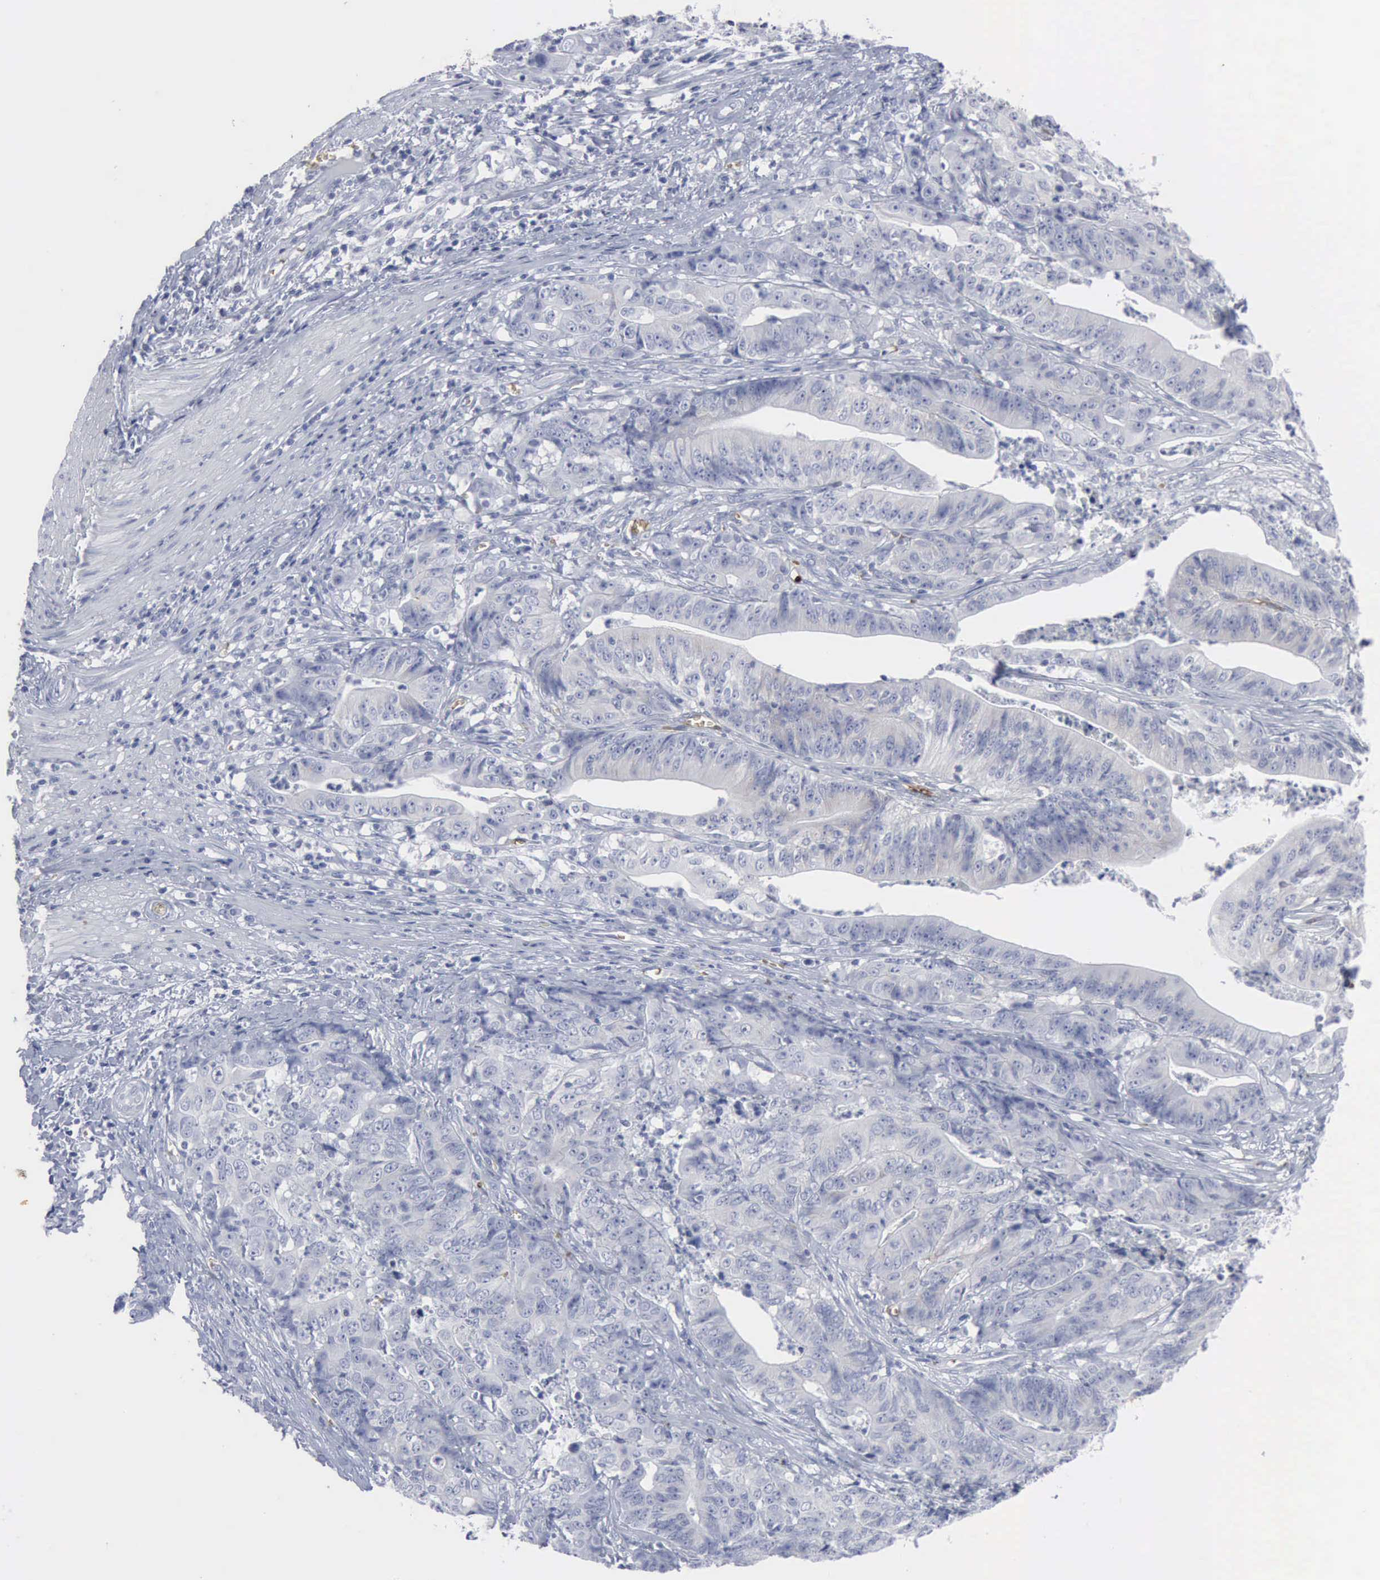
{"staining": {"intensity": "negative", "quantity": "none", "location": "none"}, "tissue": "stomach cancer", "cell_type": "Tumor cells", "image_type": "cancer", "snomed": [{"axis": "morphology", "description": "Adenocarcinoma, NOS"}, {"axis": "topography", "description": "Stomach, lower"}], "caption": "Human adenocarcinoma (stomach) stained for a protein using immunohistochemistry shows no expression in tumor cells.", "gene": "TGFB1", "patient": {"sex": "female", "age": 86}}